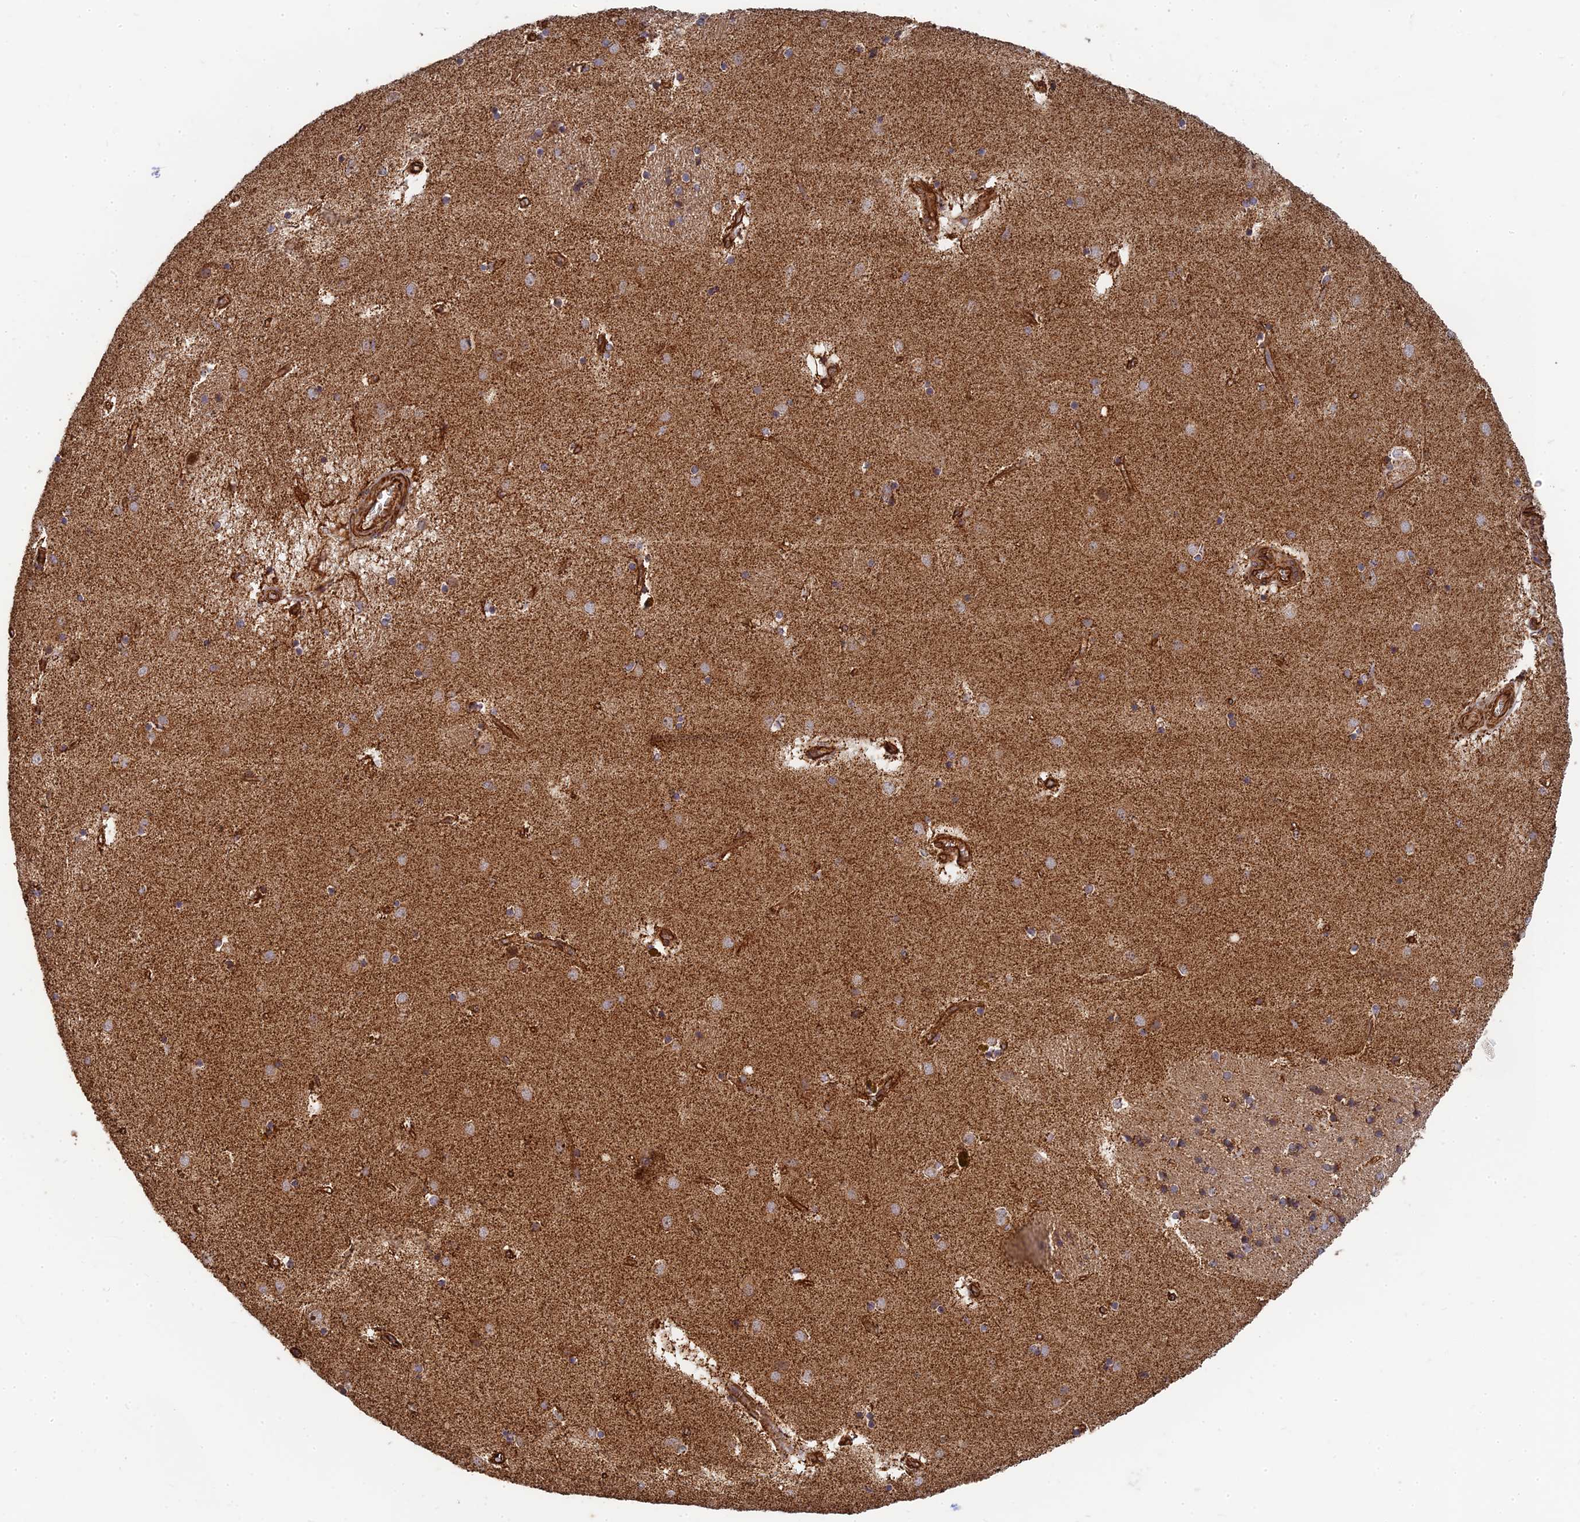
{"staining": {"intensity": "moderate", "quantity": "25%-75%", "location": "cytoplasmic/membranous"}, "tissue": "caudate", "cell_type": "Glial cells", "image_type": "normal", "snomed": [{"axis": "morphology", "description": "Normal tissue, NOS"}, {"axis": "topography", "description": "Lateral ventricle wall"}], "caption": "Immunohistochemistry (IHC) staining of normal caudate, which reveals medium levels of moderate cytoplasmic/membranous positivity in approximately 25%-75% of glial cells indicating moderate cytoplasmic/membranous protein staining. The staining was performed using DAB (brown) for protein detection and nuclei were counterstained in hematoxylin (blue).", "gene": "DSTYK", "patient": {"sex": "male", "age": 70}}